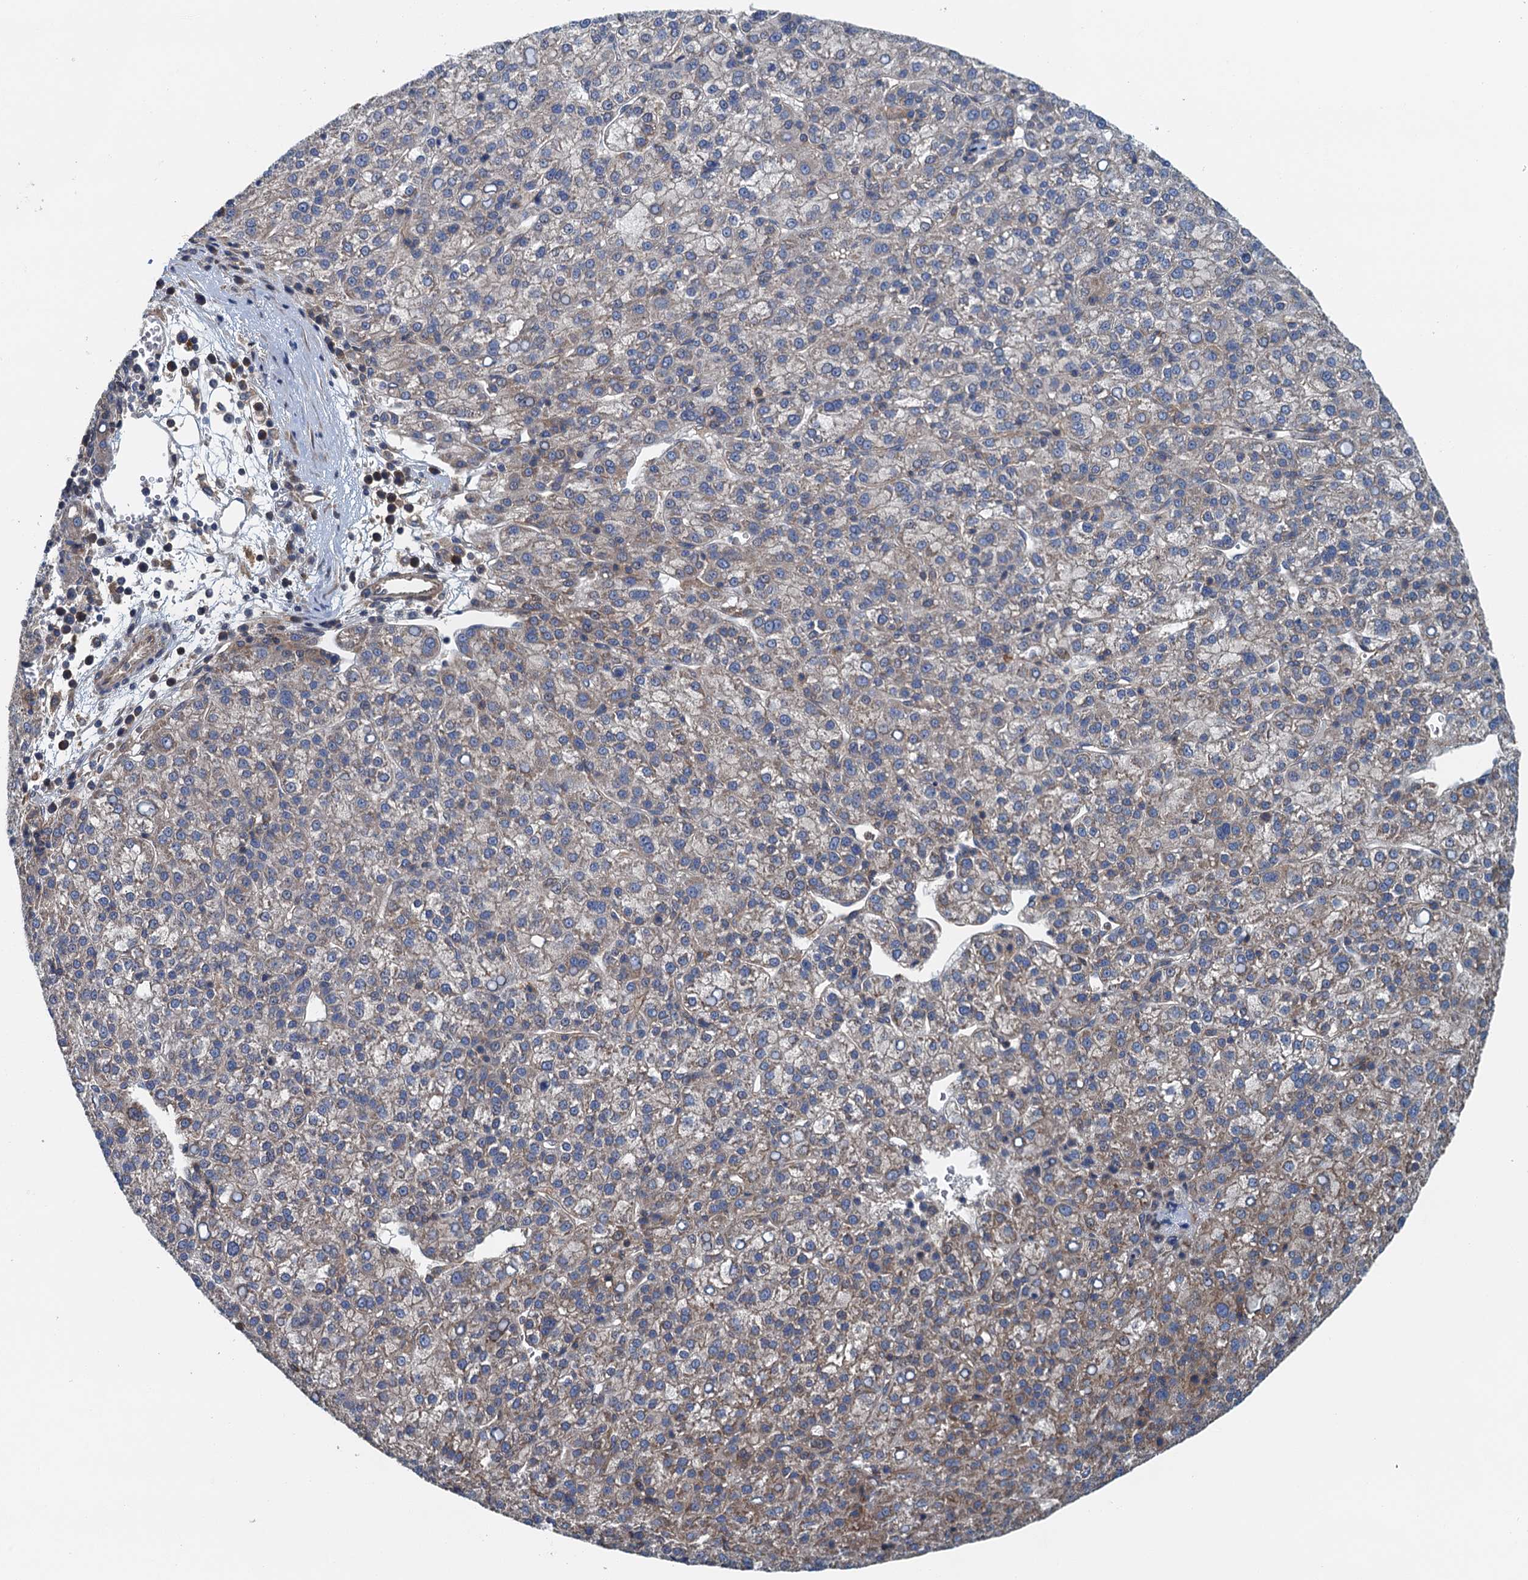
{"staining": {"intensity": "negative", "quantity": "none", "location": "none"}, "tissue": "liver cancer", "cell_type": "Tumor cells", "image_type": "cancer", "snomed": [{"axis": "morphology", "description": "Carcinoma, Hepatocellular, NOS"}, {"axis": "topography", "description": "Liver"}], "caption": "An IHC micrograph of liver cancer is shown. There is no staining in tumor cells of liver cancer.", "gene": "PPP1R14D", "patient": {"sex": "female", "age": 58}}